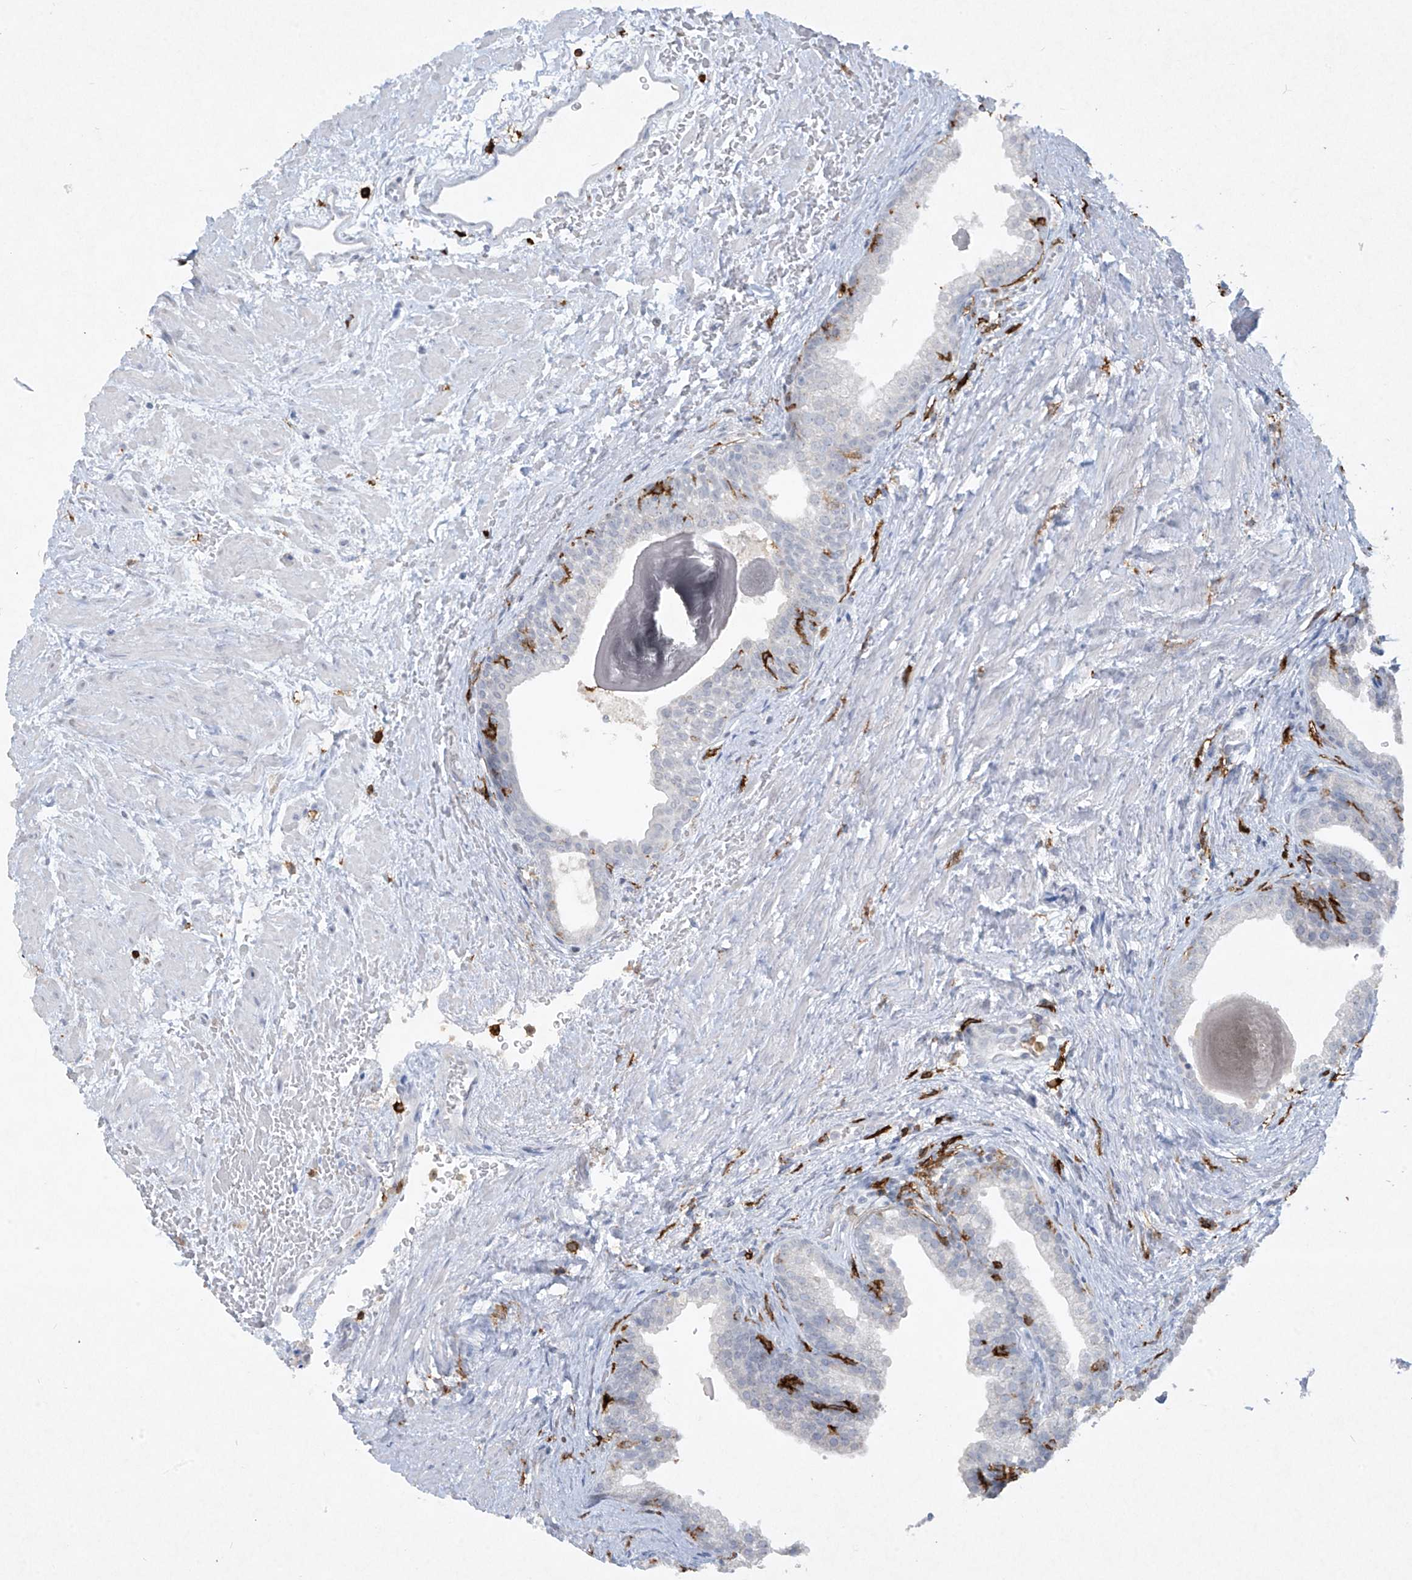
{"staining": {"intensity": "negative", "quantity": "none", "location": "none"}, "tissue": "prostate", "cell_type": "Glandular cells", "image_type": "normal", "snomed": [{"axis": "morphology", "description": "Normal tissue, NOS"}, {"axis": "topography", "description": "Prostate"}], "caption": "Immunohistochemistry histopathology image of normal human prostate stained for a protein (brown), which reveals no expression in glandular cells. (DAB (3,3'-diaminobenzidine) immunohistochemistry (IHC) with hematoxylin counter stain).", "gene": "FCGR3A", "patient": {"sex": "male", "age": 48}}